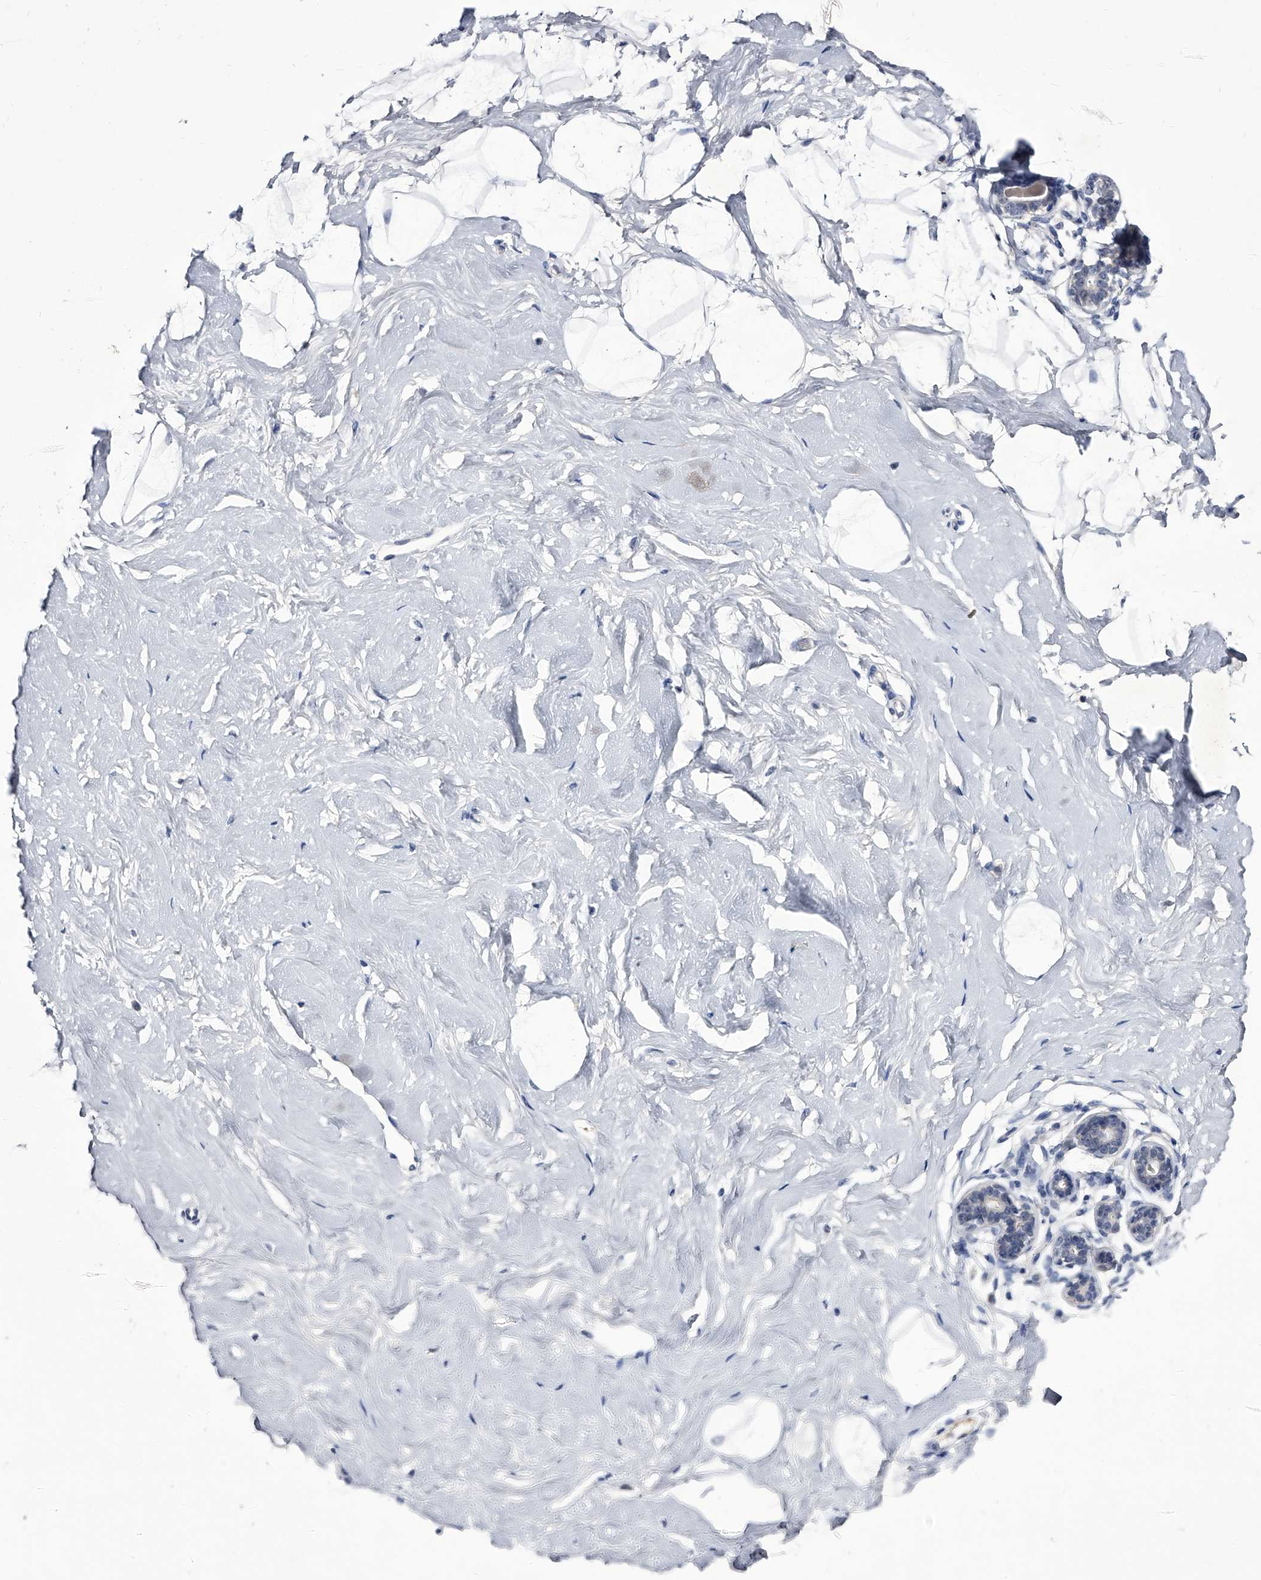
{"staining": {"intensity": "negative", "quantity": "none", "location": "none"}, "tissue": "breast", "cell_type": "Adipocytes", "image_type": "normal", "snomed": [{"axis": "morphology", "description": "Normal tissue, NOS"}, {"axis": "morphology", "description": "Adenoma, NOS"}, {"axis": "topography", "description": "Breast"}], "caption": "Photomicrograph shows no significant protein expression in adipocytes of unremarkable breast.", "gene": "CRISP2", "patient": {"sex": "female", "age": 23}}